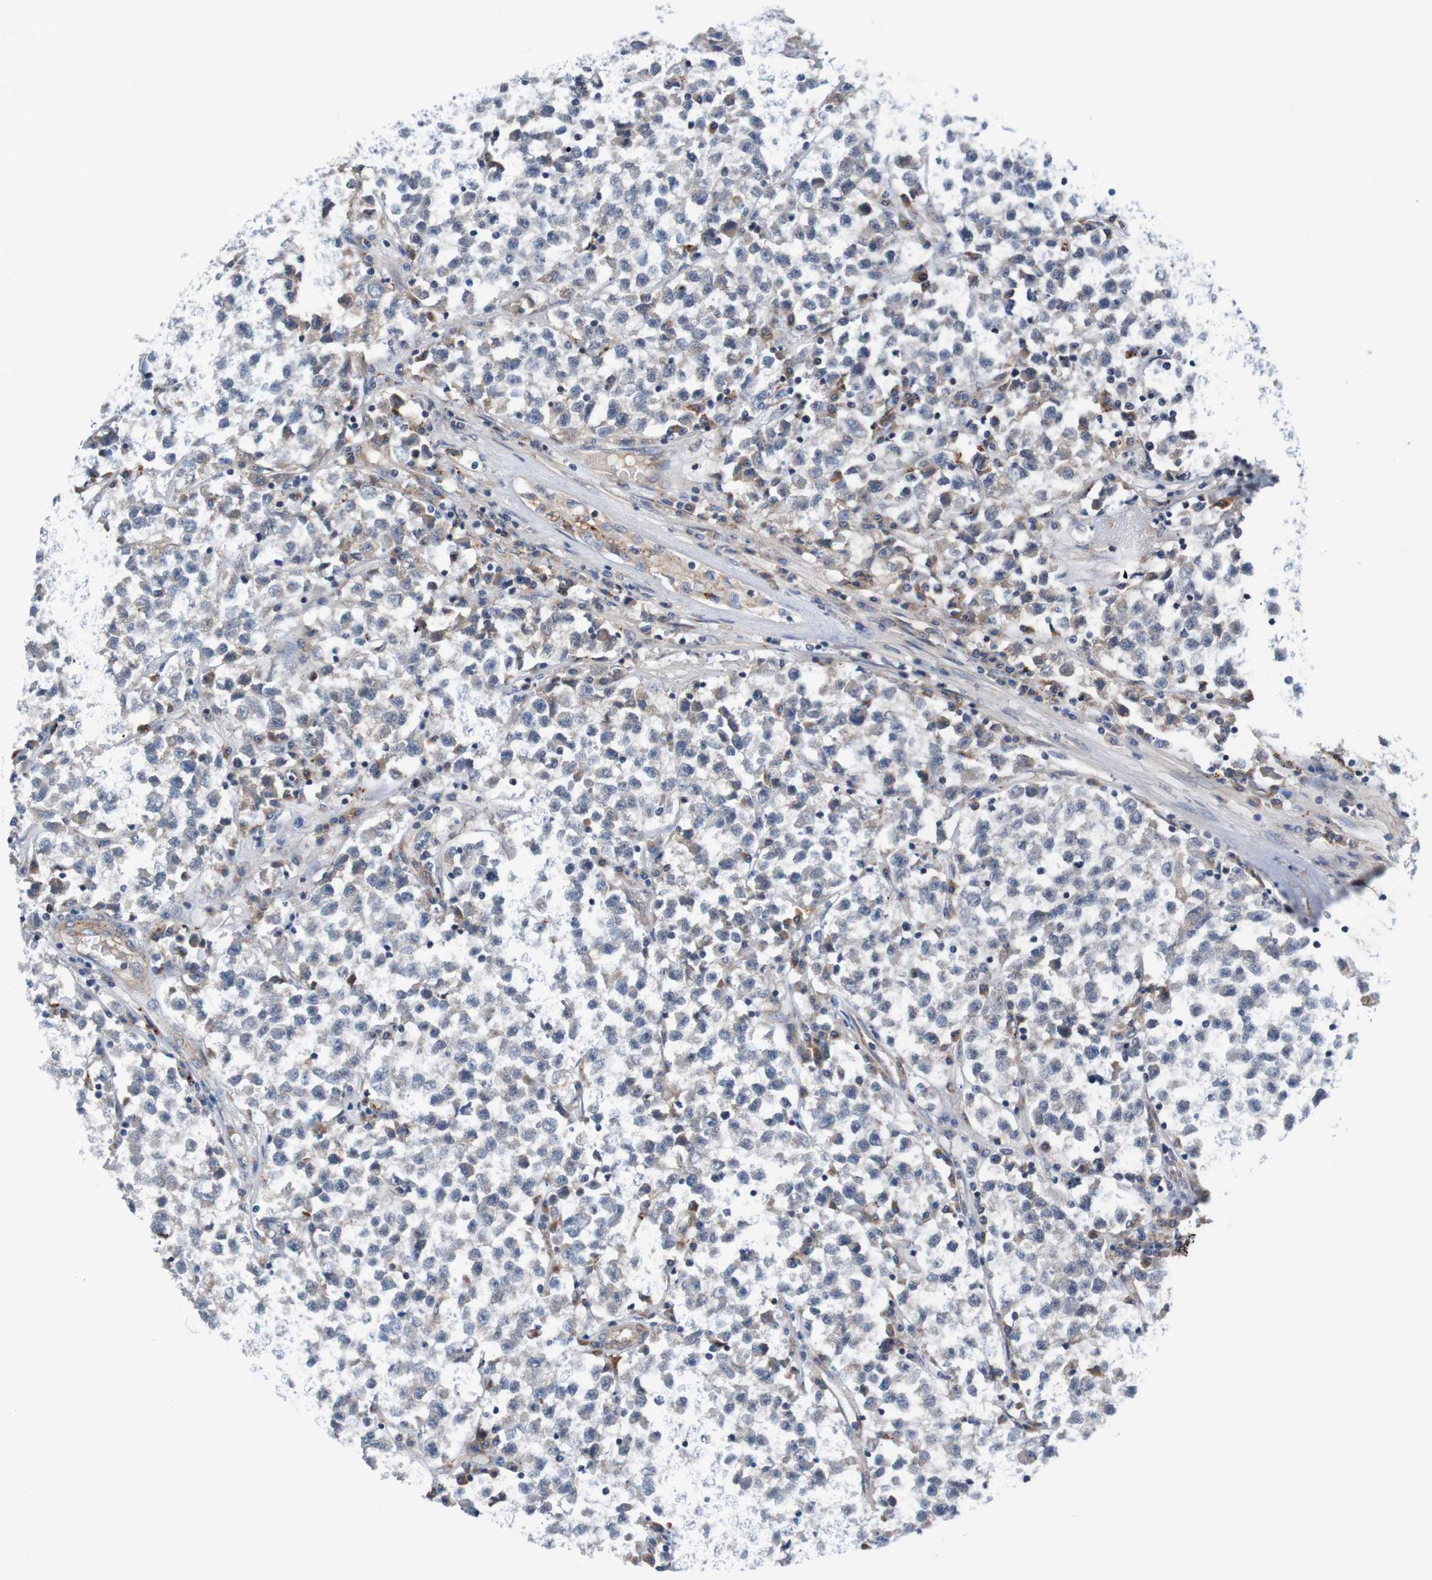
{"staining": {"intensity": "negative", "quantity": "none", "location": "none"}, "tissue": "testis cancer", "cell_type": "Tumor cells", "image_type": "cancer", "snomed": [{"axis": "morphology", "description": "Seminoma, NOS"}, {"axis": "topography", "description": "Testis"}], "caption": "There is no significant positivity in tumor cells of testis seminoma.", "gene": "CPED1", "patient": {"sex": "male", "age": 22}}